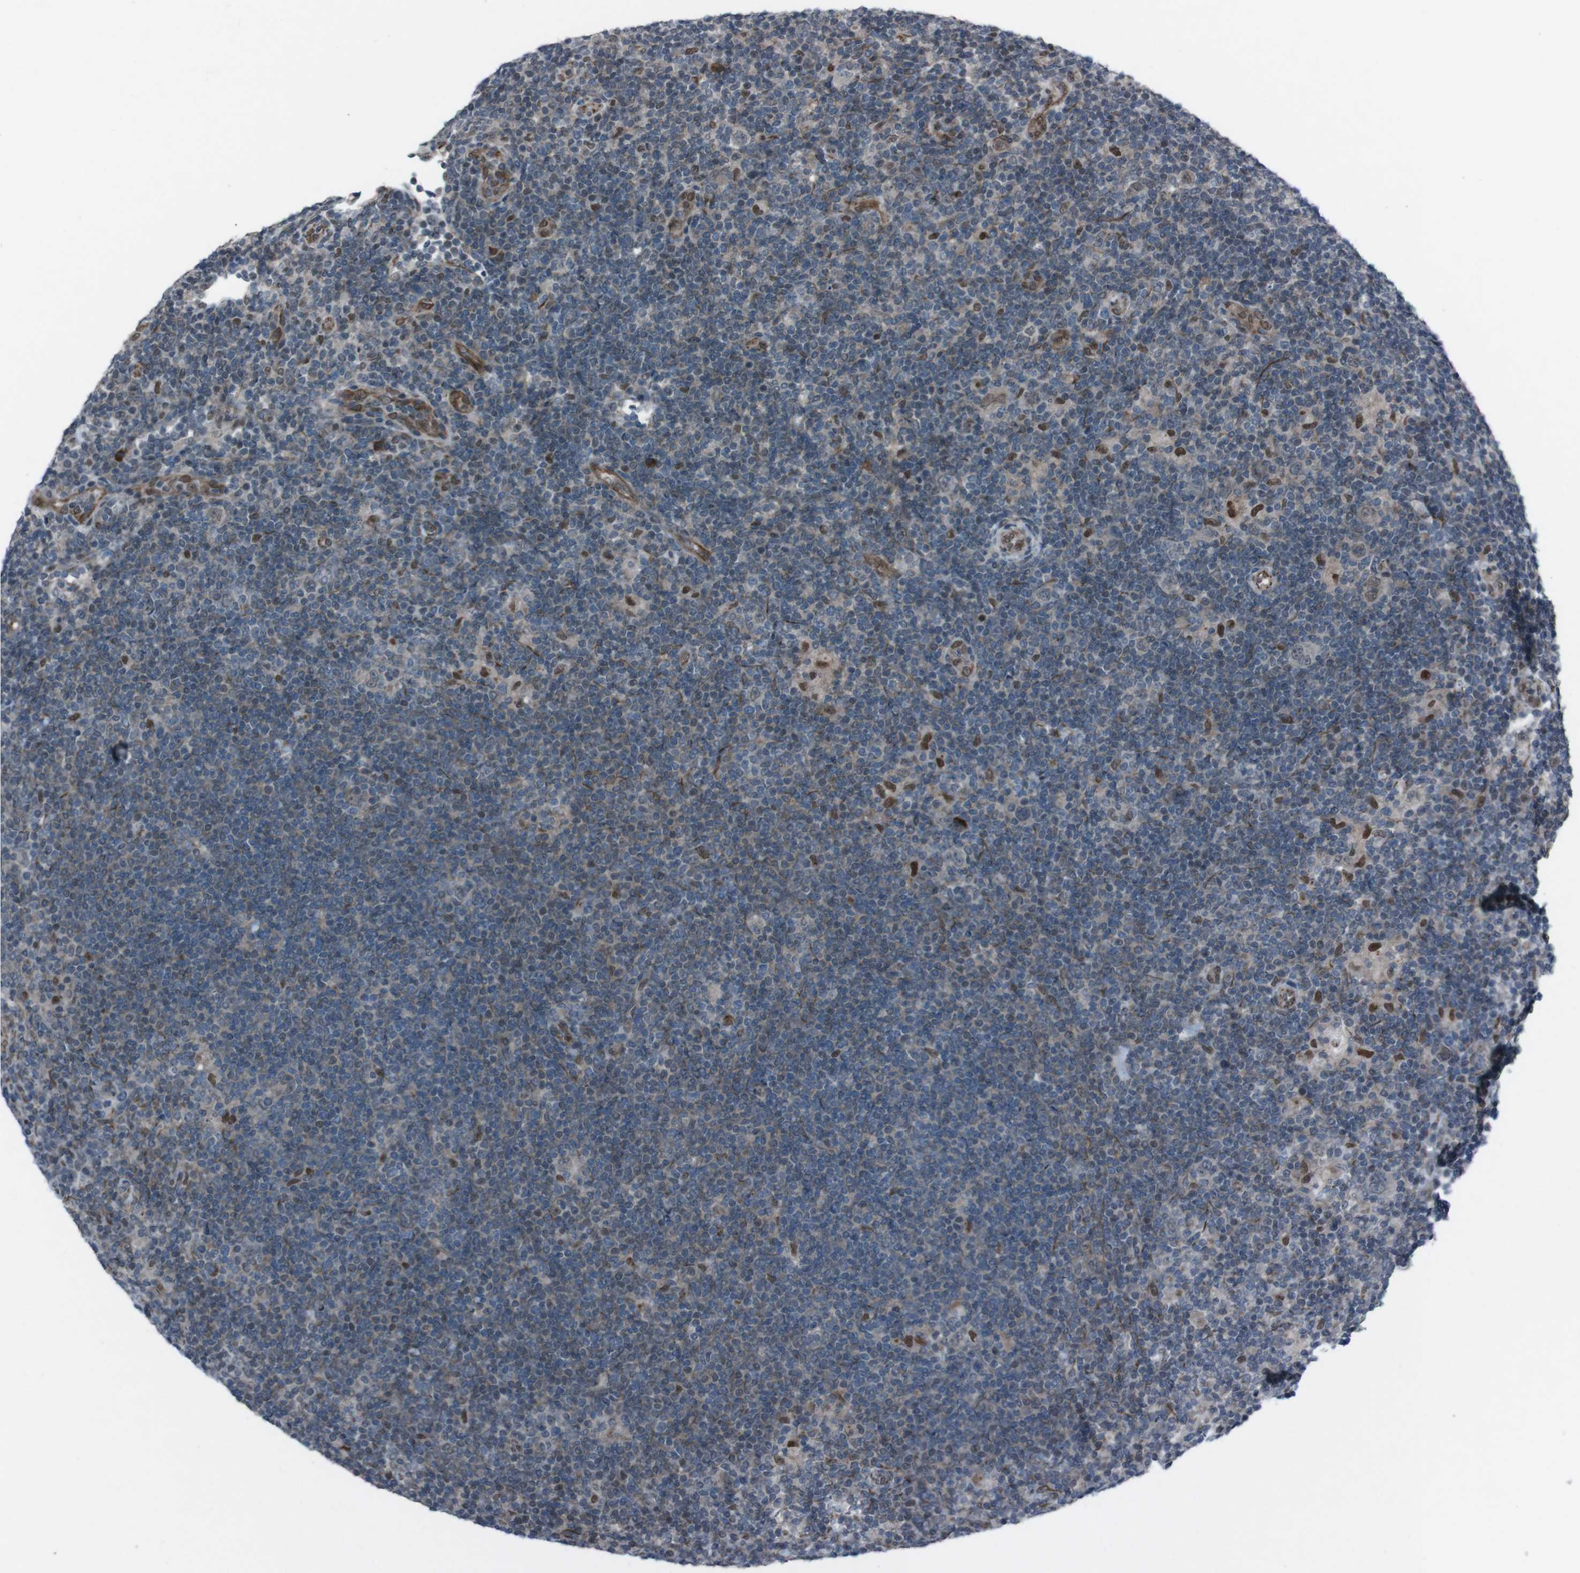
{"staining": {"intensity": "weak", "quantity": "25%-75%", "location": "nuclear"}, "tissue": "lymphoma", "cell_type": "Tumor cells", "image_type": "cancer", "snomed": [{"axis": "morphology", "description": "Hodgkin's disease, NOS"}, {"axis": "topography", "description": "Lymph node"}], "caption": "Human lymphoma stained for a protein (brown) displays weak nuclear positive expression in about 25%-75% of tumor cells.", "gene": "SS18L1", "patient": {"sex": "female", "age": 57}}